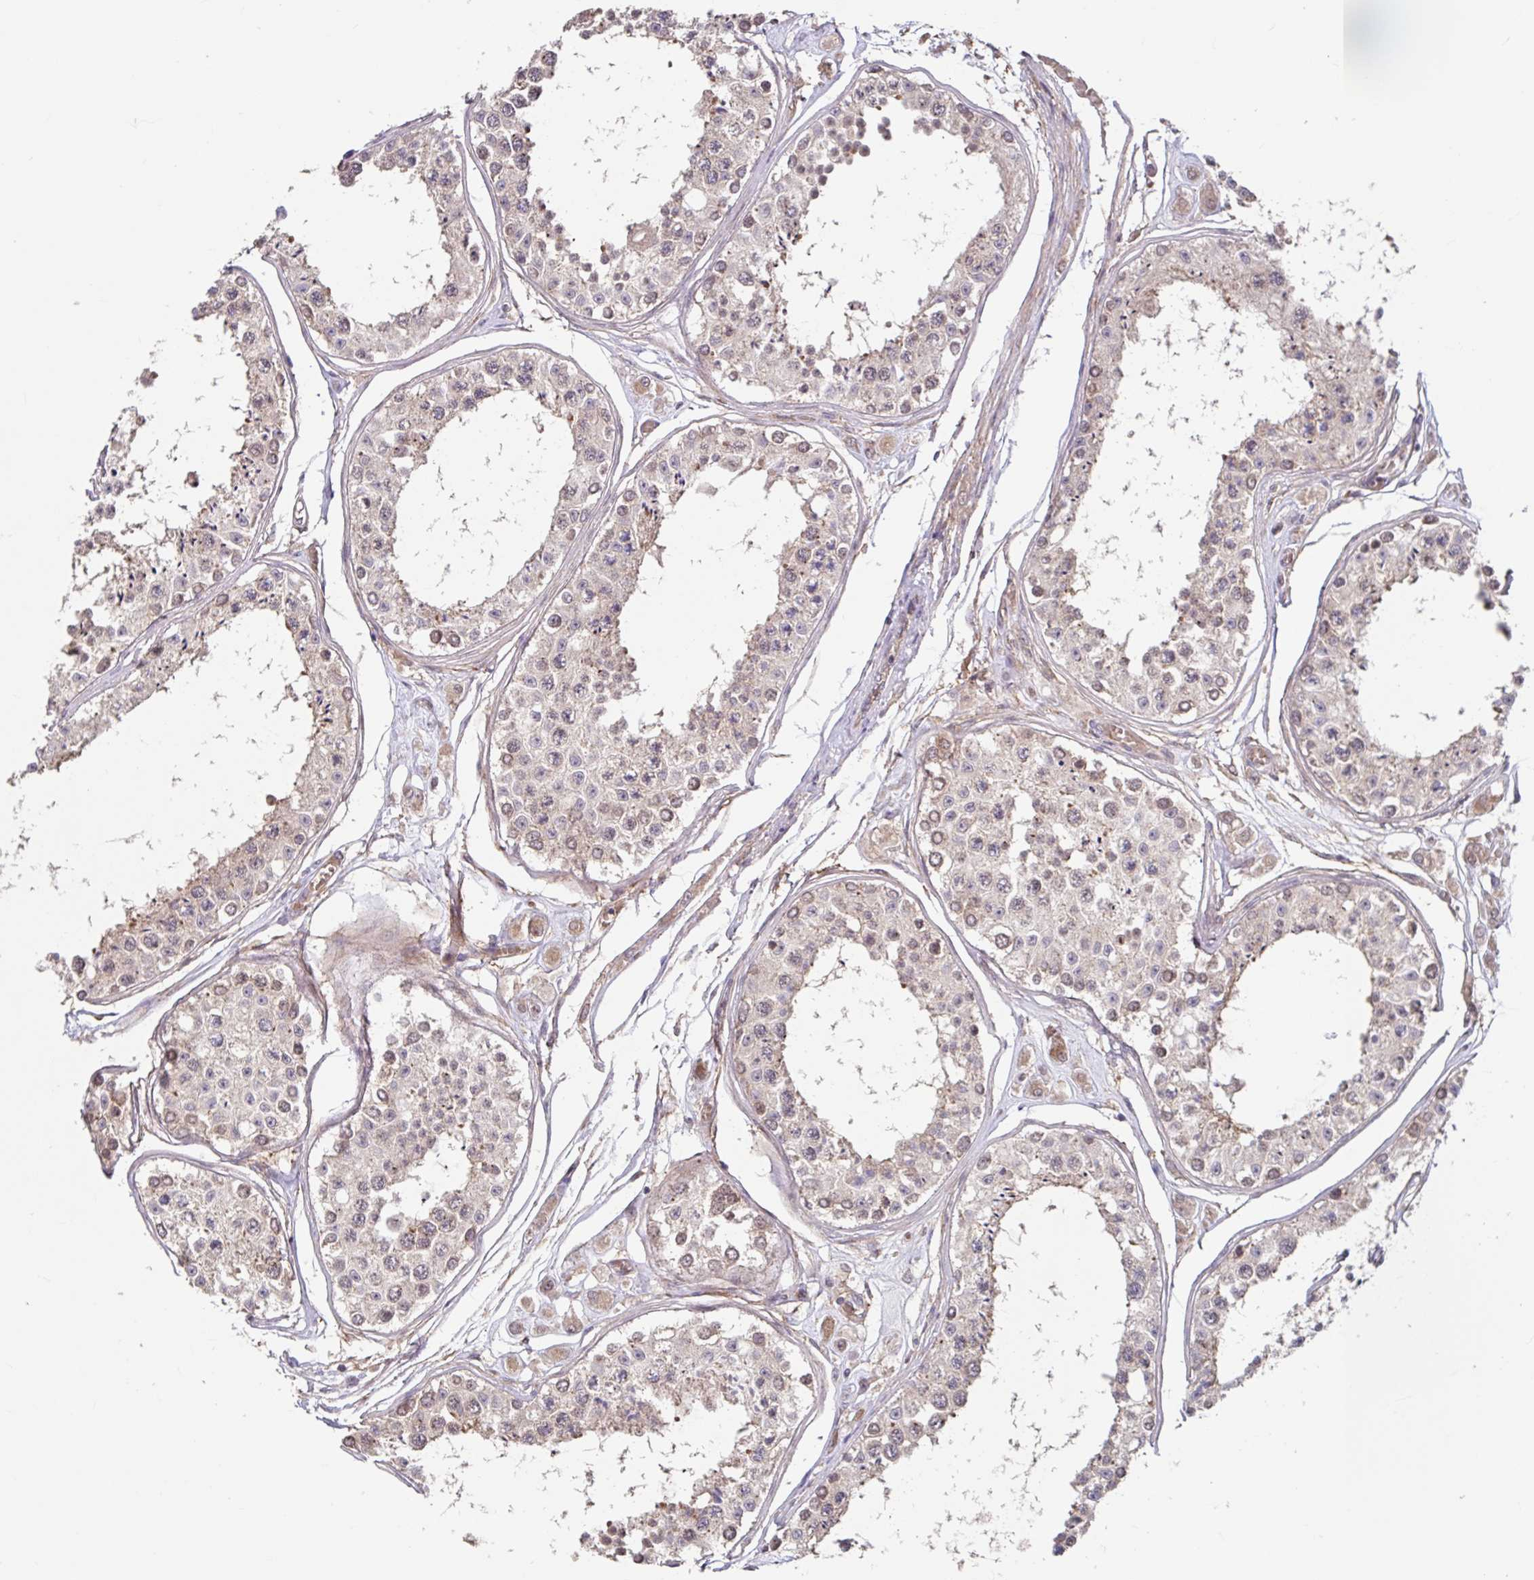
{"staining": {"intensity": "moderate", "quantity": "25%-75%", "location": "cytoplasmic/membranous,nuclear"}, "tissue": "testis", "cell_type": "Cells in seminiferous ducts", "image_type": "normal", "snomed": [{"axis": "morphology", "description": "Normal tissue, NOS"}, {"axis": "topography", "description": "Testis"}], "caption": "Protein staining of normal testis reveals moderate cytoplasmic/membranous,nuclear expression in about 25%-75% of cells in seminiferous ducts.", "gene": "STYXL1", "patient": {"sex": "male", "age": 25}}